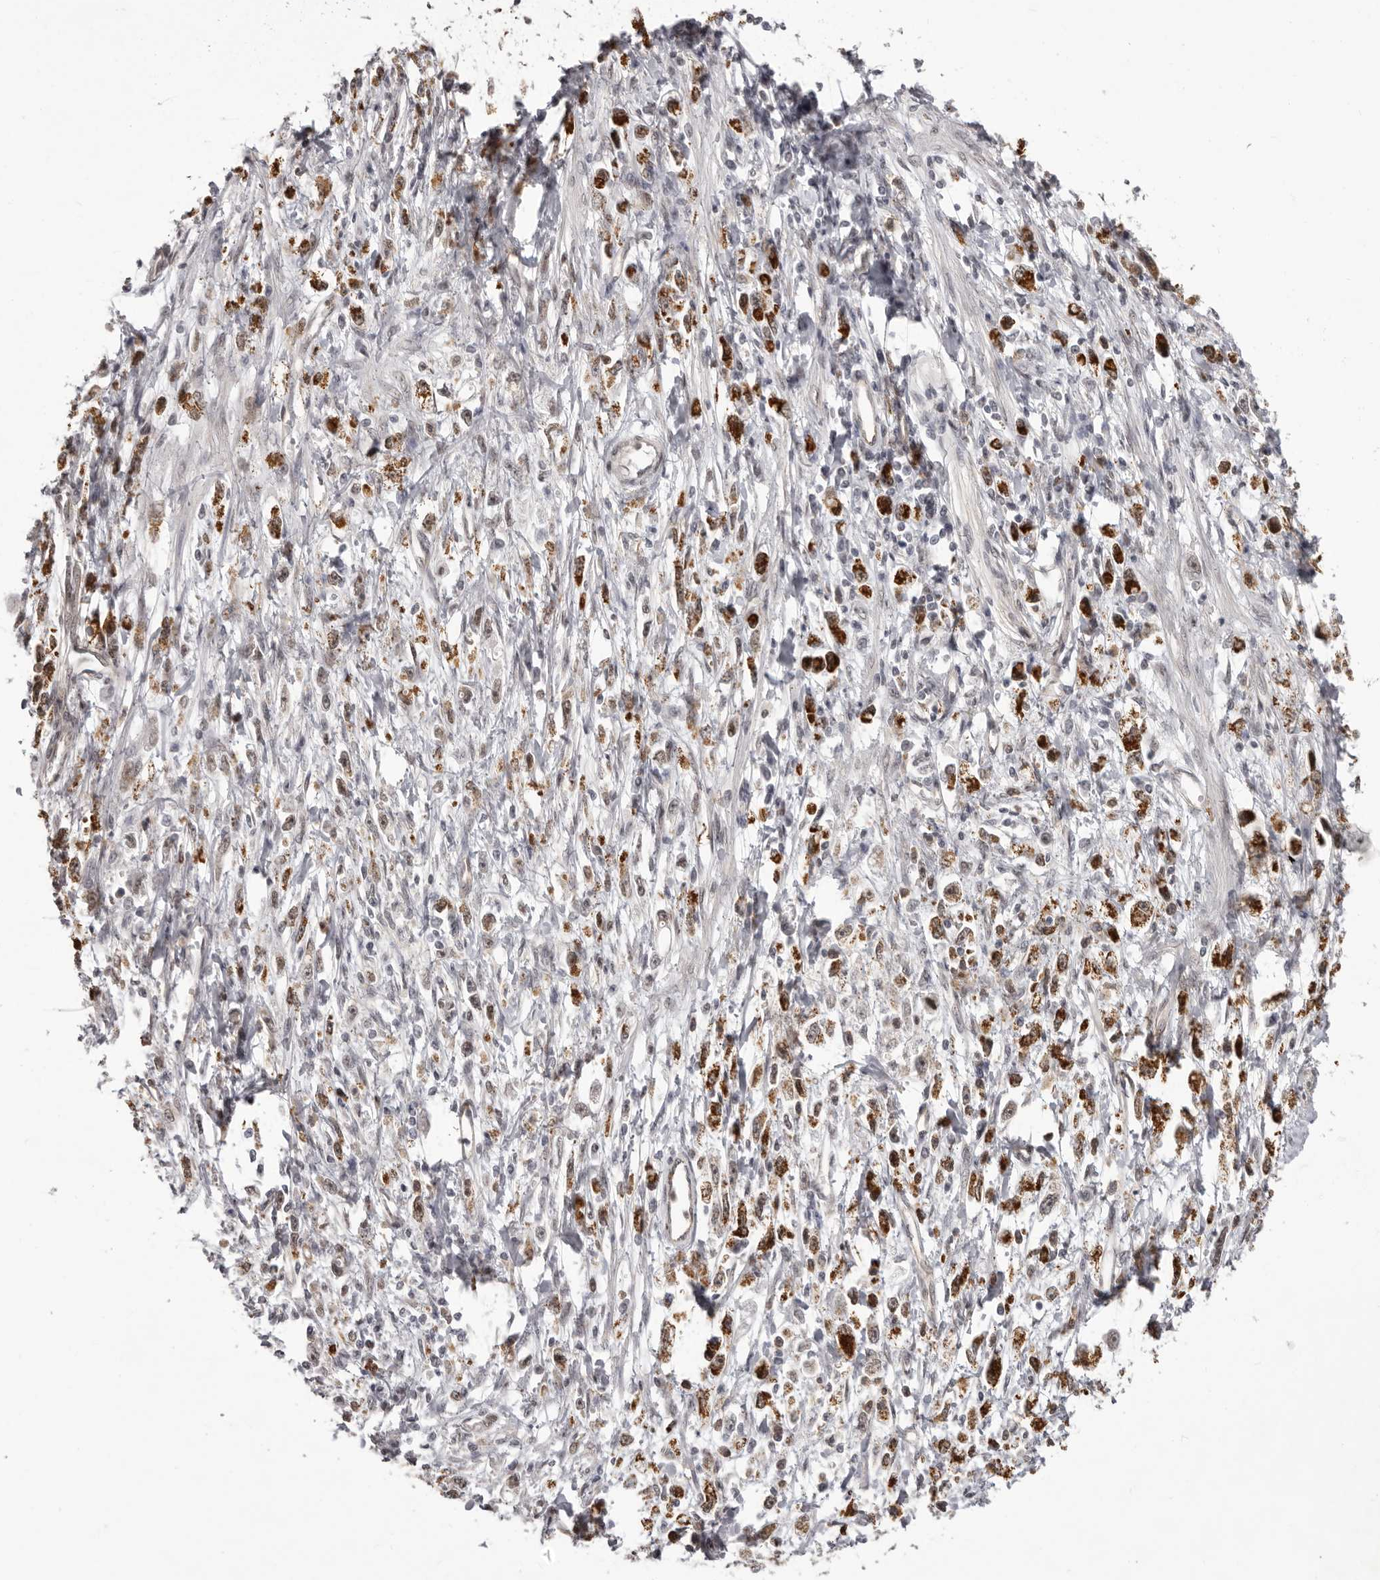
{"staining": {"intensity": "strong", "quantity": ">75%", "location": "cytoplasmic/membranous"}, "tissue": "stomach cancer", "cell_type": "Tumor cells", "image_type": "cancer", "snomed": [{"axis": "morphology", "description": "Adenocarcinoma, NOS"}, {"axis": "topography", "description": "Stomach"}], "caption": "Stomach cancer (adenocarcinoma) stained for a protein (brown) demonstrates strong cytoplasmic/membranous positive expression in about >75% of tumor cells.", "gene": "RNF2", "patient": {"sex": "female", "age": 59}}